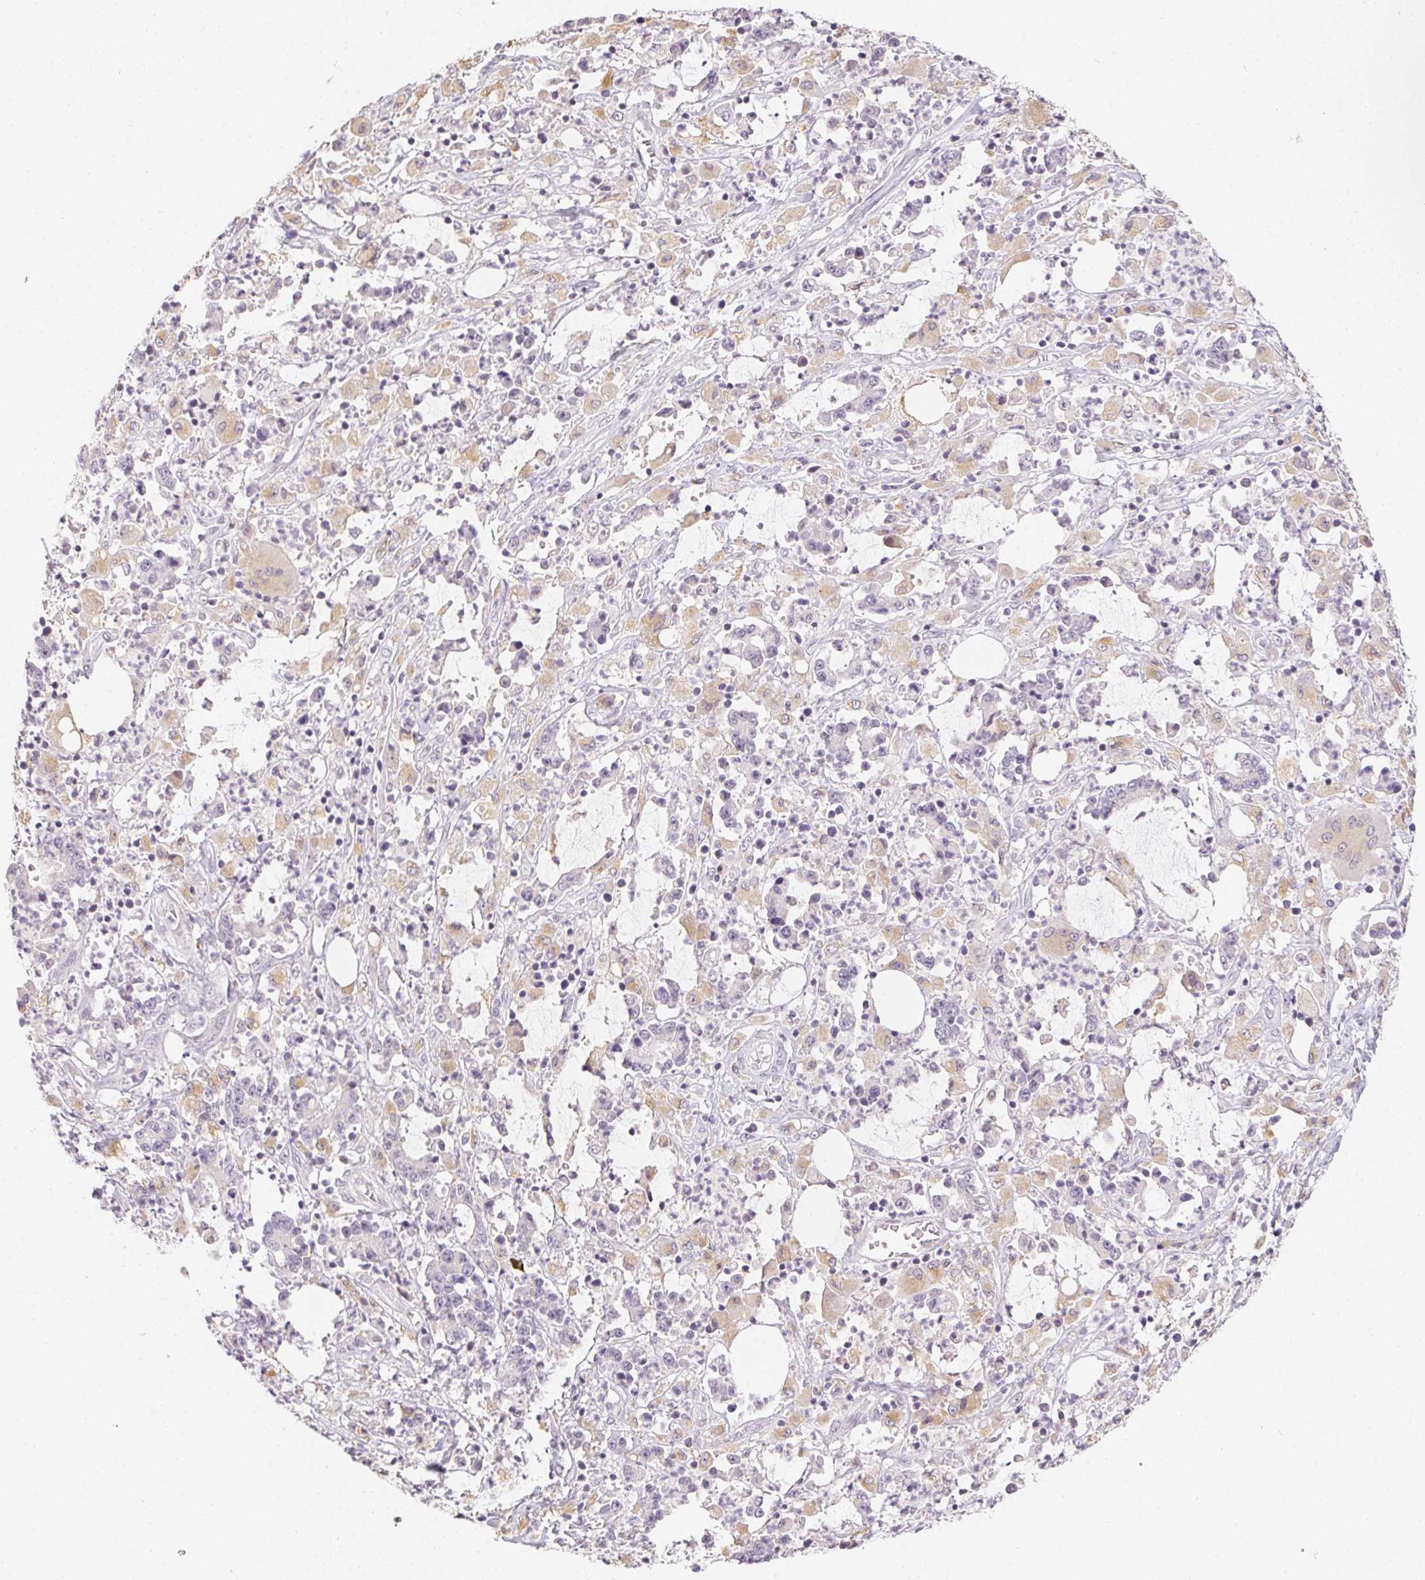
{"staining": {"intensity": "weak", "quantity": "<25%", "location": "cytoplasmic/membranous"}, "tissue": "stomach cancer", "cell_type": "Tumor cells", "image_type": "cancer", "snomed": [{"axis": "morphology", "description": "Adenocarcinoma, NOS"}, {"axis": "topography", "description": "Stomach, upper"}], "caption": "This image is of stomach cancer stained with IHC to label a protein in brown with the nuclei are counter-stained blue. There is no staining in tumor cells. (DAB (3,3'-diaminobenzidine) immunohistochemistry (IHC) with hematoxylin counter stain).", "gene": "SLC6A18", "patient": {"sex": "male", "age": 68}}